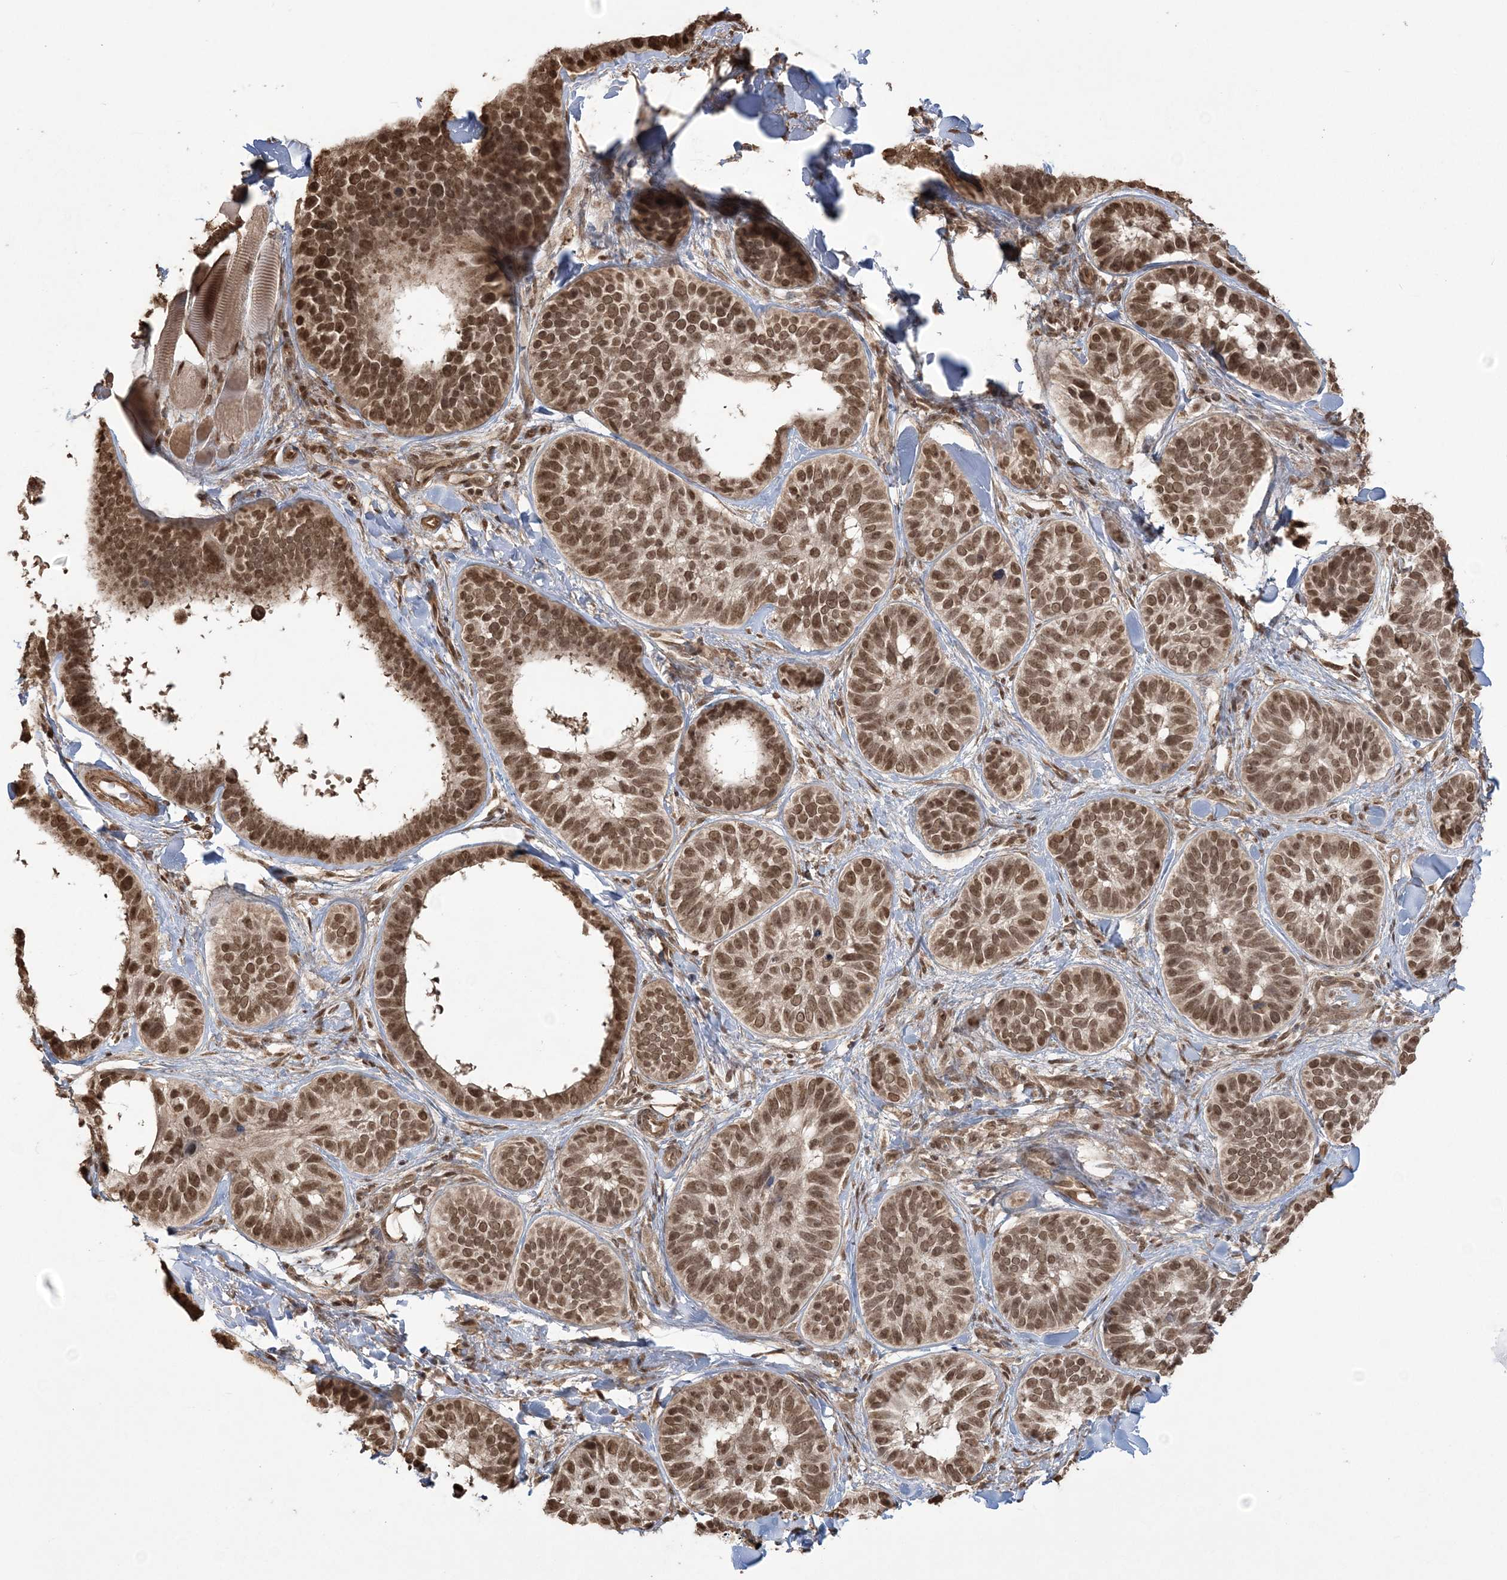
{"staining": {"intensity": "strong", "quantity": ">75%", "location": "nuclear"}, "tissue": "skin cancer", "cell_type": "Tumor cells", "image_type": "cancer", "snomed": [{"axis": "morphology", "description": "Basal cell carcinoma"}, {"axis": "topography", "description": "Skin"}], "caption": "Tumor cells reveal high levels of strong nuclear expression in about >75% of cells in skin cancer.", "gene": "ZNF839", "patient": {"sex": "male", "age": 62}}